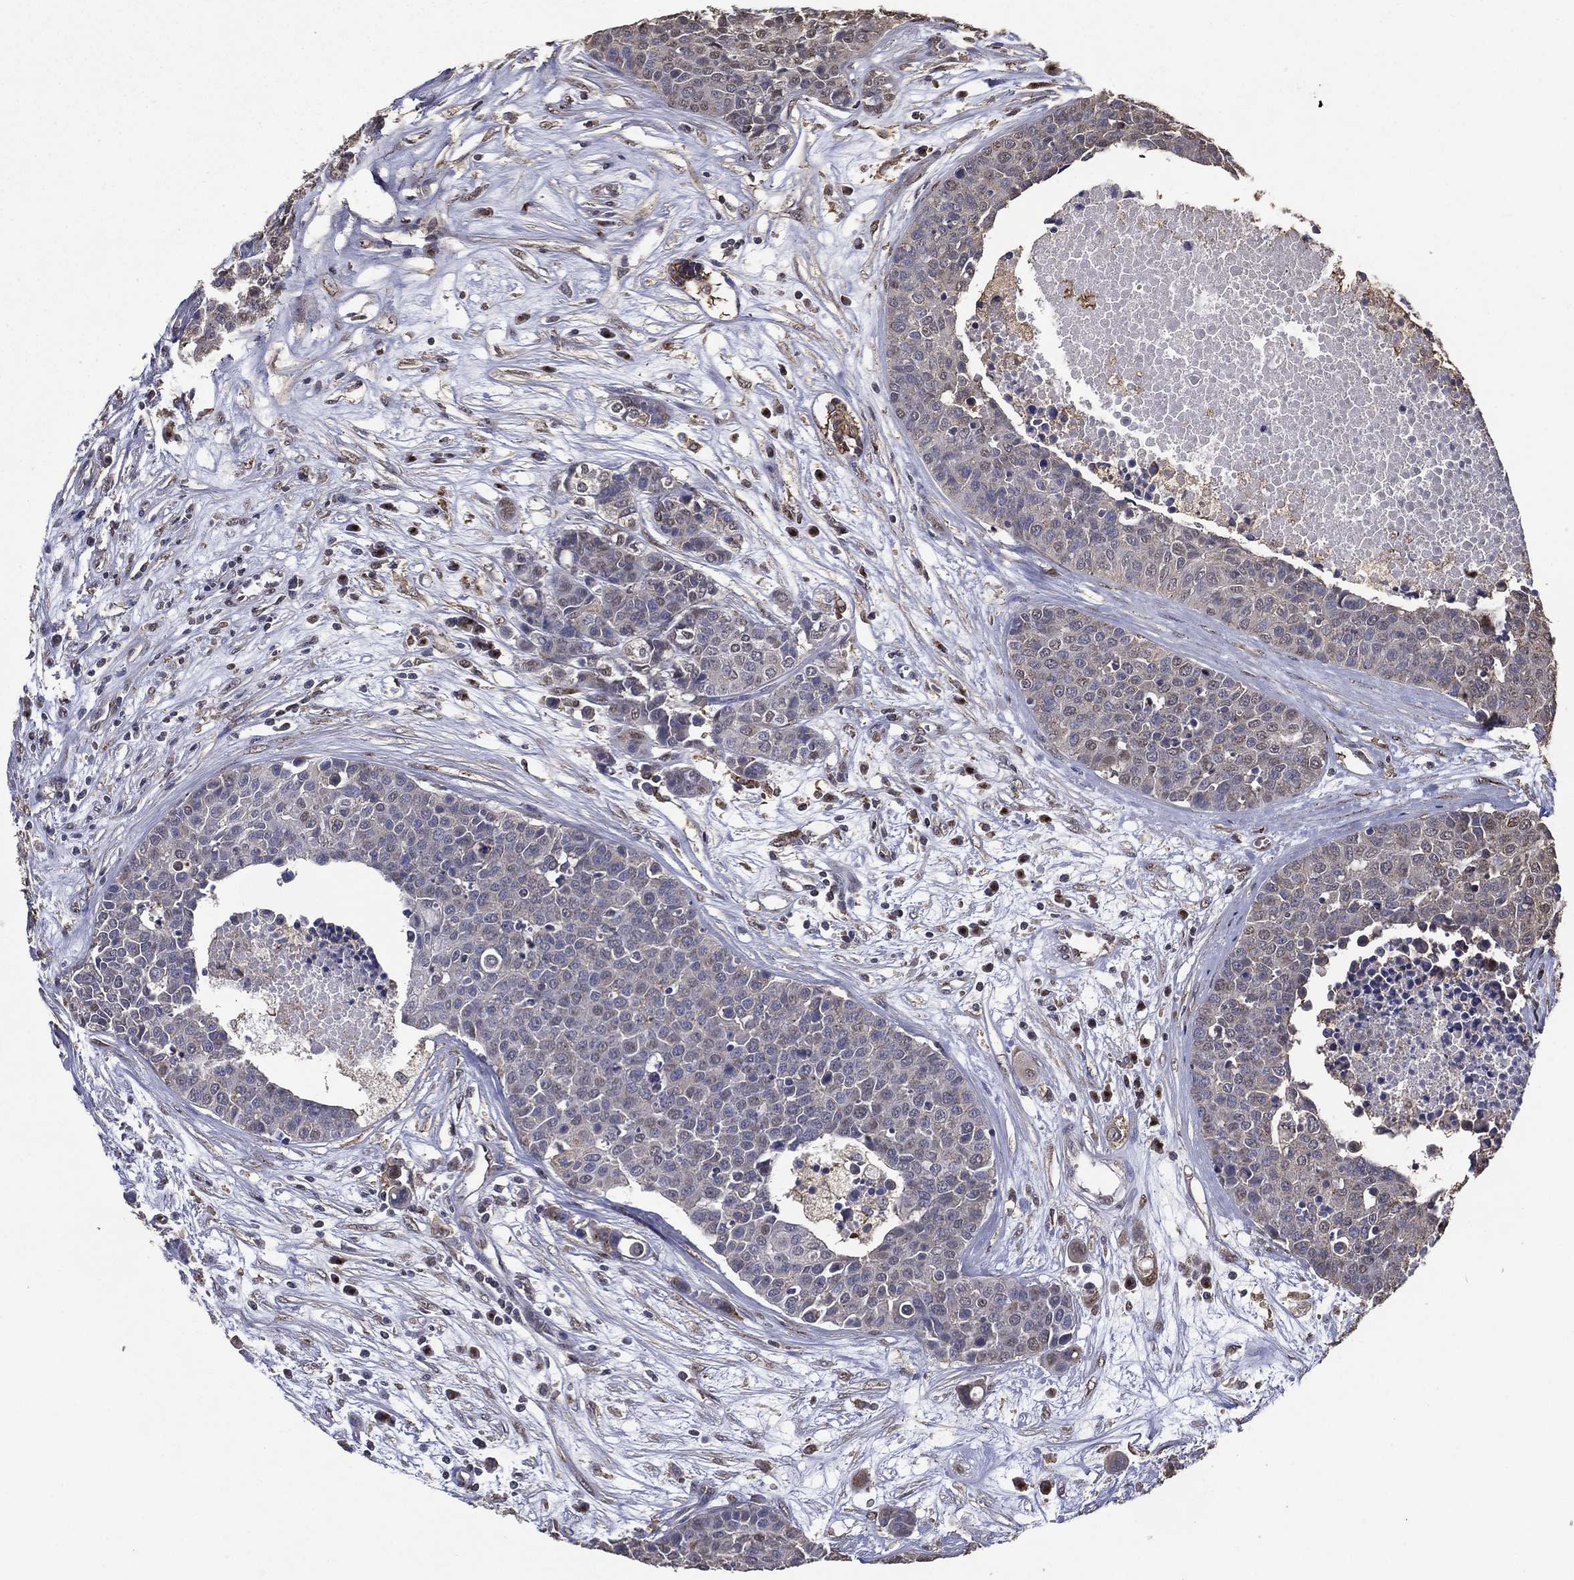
{"staining": {"intensity": "negative", "quantity": "none", "location": "none"}, "tissue": "carcinoid", "cell_type": "Tumor cells", "image_type": "cancer", "snomed": [{"axis": "morphology", "description": "Carcinoid, malignant, NOS"}, {"axis": "topography", "description": "Colon"}], "caption": "Tumor cells show no significant staining in malignant carcinoid. (DAB immunohistochemistry with hematoxylin counter stain).", "gene": "GPR183", "patient": {"sex": "male", "age": 81}}